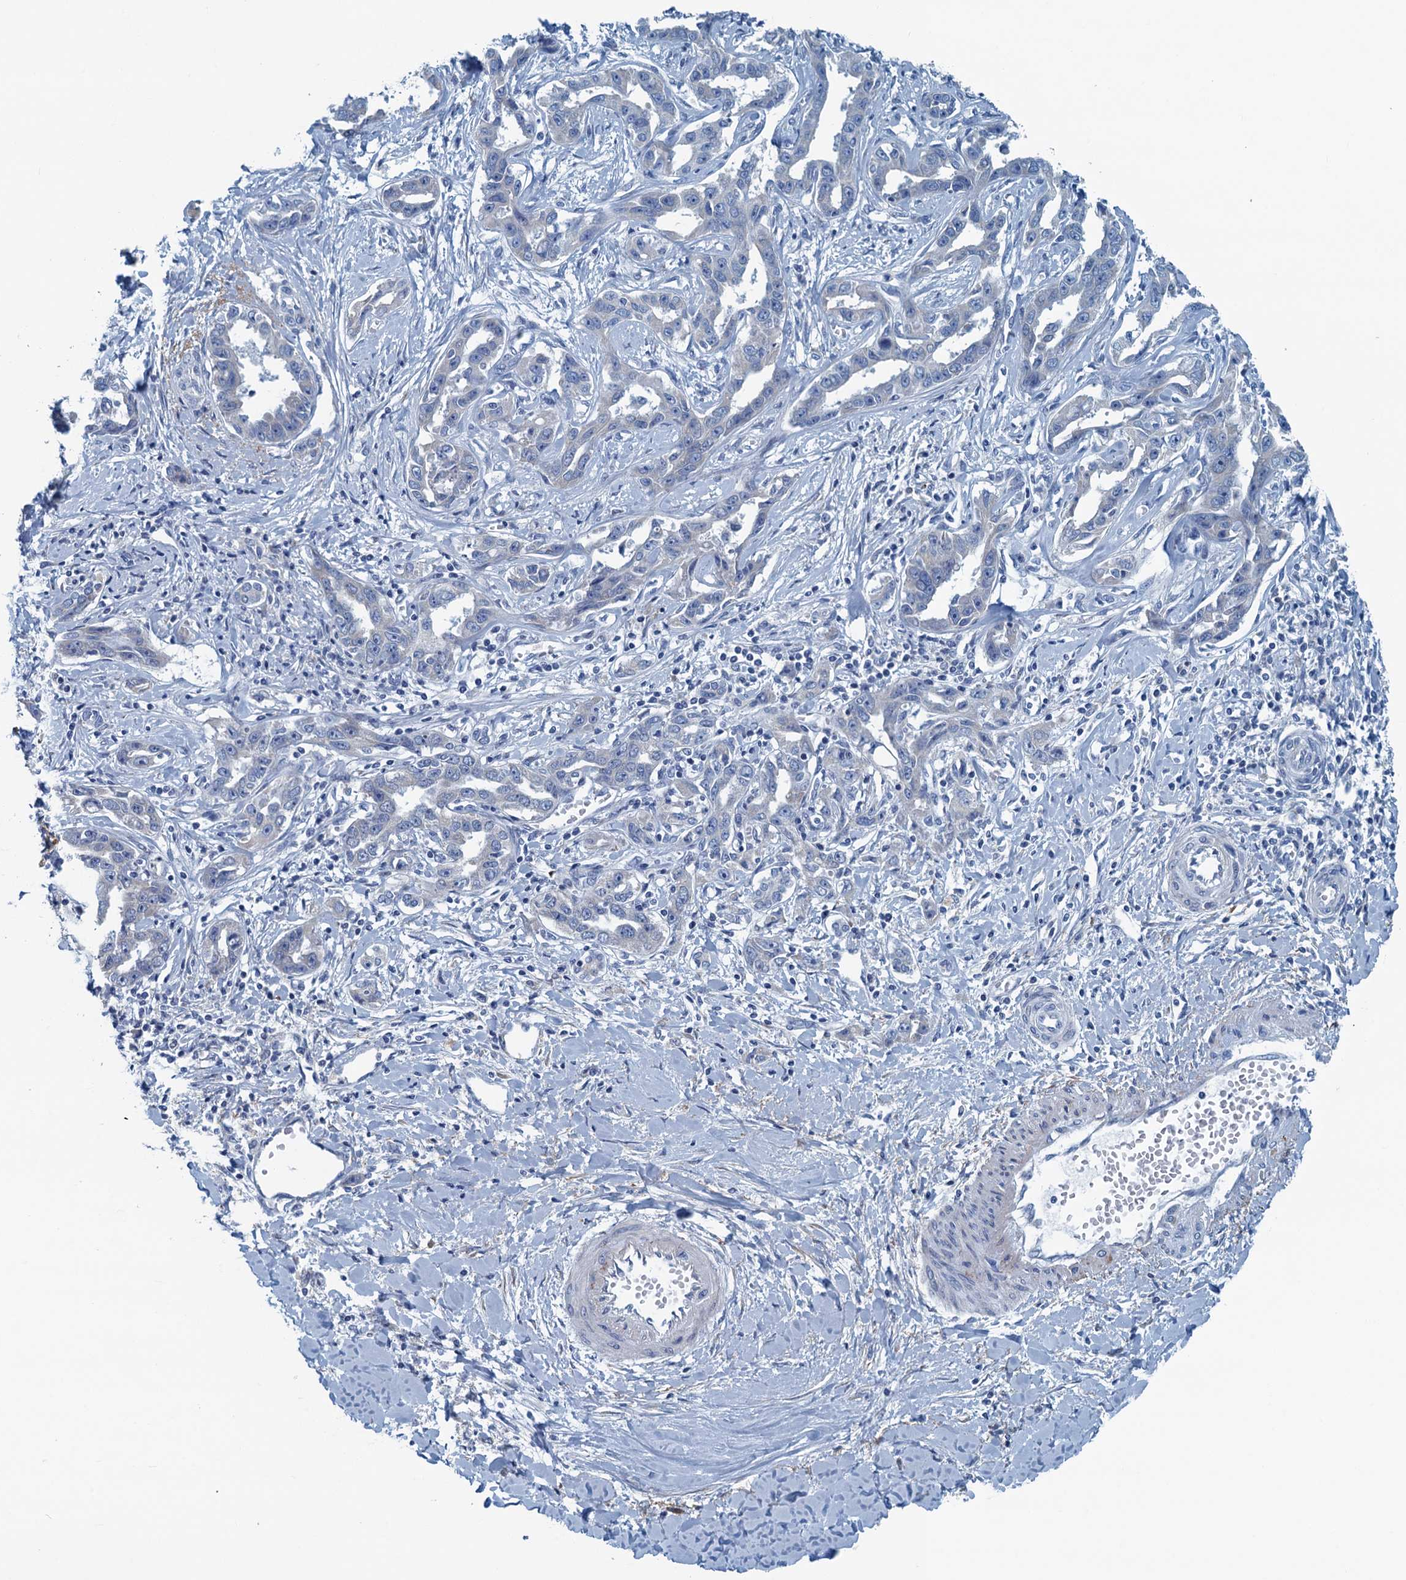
{"staining": {"intensity": "negative", "quantity": "none", "location": "none"}, "tissue": "liver cancer", "cell_type": "Tumor cells", "image_type": "cancer", "snomed": [{"axis": "morphology", "description": "Cholangiocarcinoma"}, {"axis": "topography", "description": "Liver"}], "caption": "Human cholangiocarcinoma (liver) stained for a protein using immunohistochemistry shows no expression in tumor cells.", "gene": "C10orf88", "patient": {"sex": "male", "age": 59}}